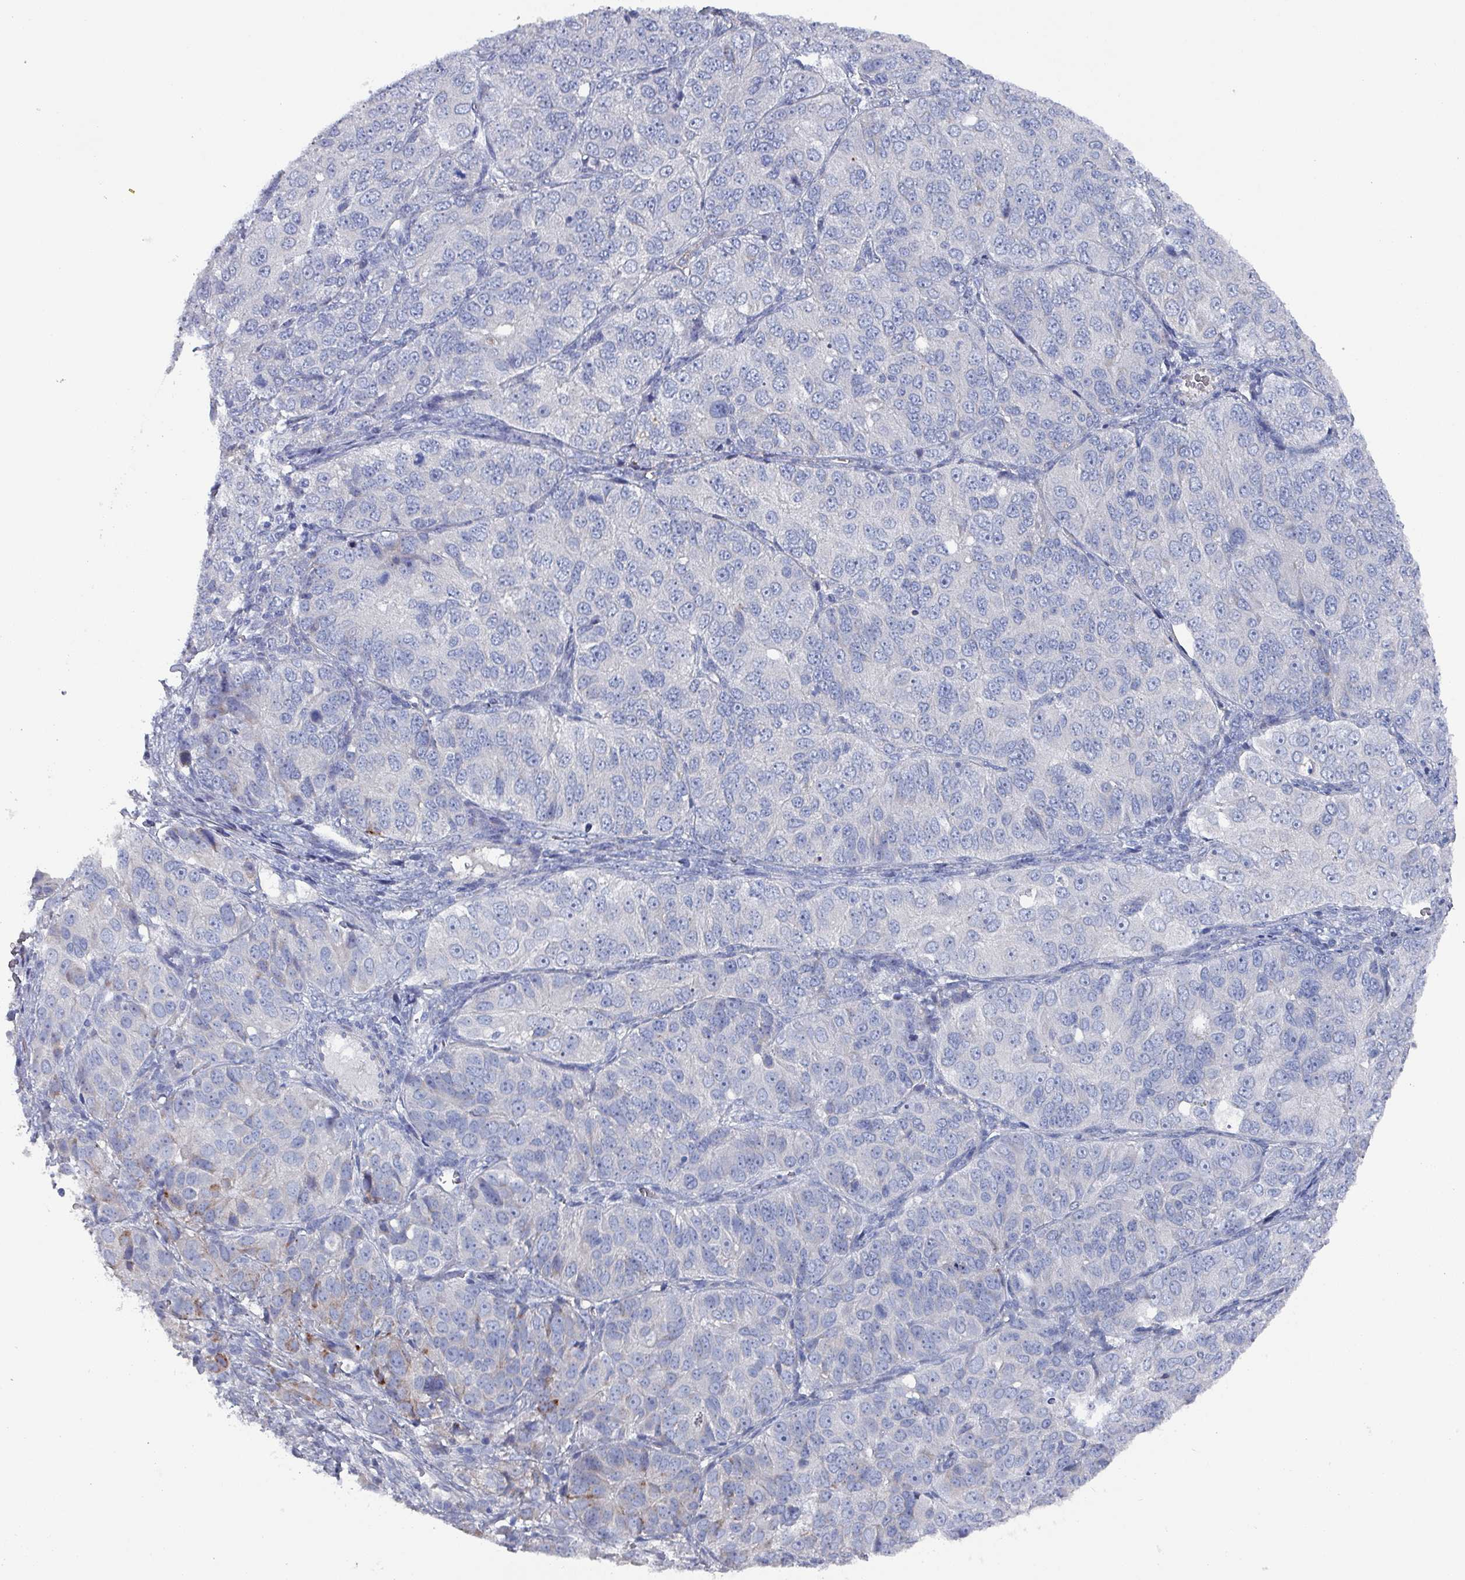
{"staining": {"intensity": "negative", "quantity": "none", "location": "none"}, "tissue": "ovarian cancer", "cell_type": "Tumor cells", "image_type": "cancer", "snomed": [{"axis": "morphology", "description": "Carcinoma, endometroid"}, {"axis": "topography", "description": "Ovary"}], "caption": "Protein analysis of ovarian endometroid carcinoma exhibits no significant positivity in tumor cells. The staining was performed using DAB to visualize the protein expression in brown, while the nuclei were stained in blue with hematoxylin (Magnification: 20x).", "gene": "DRD5", "patient": {"sex": "female", "age": 51}}